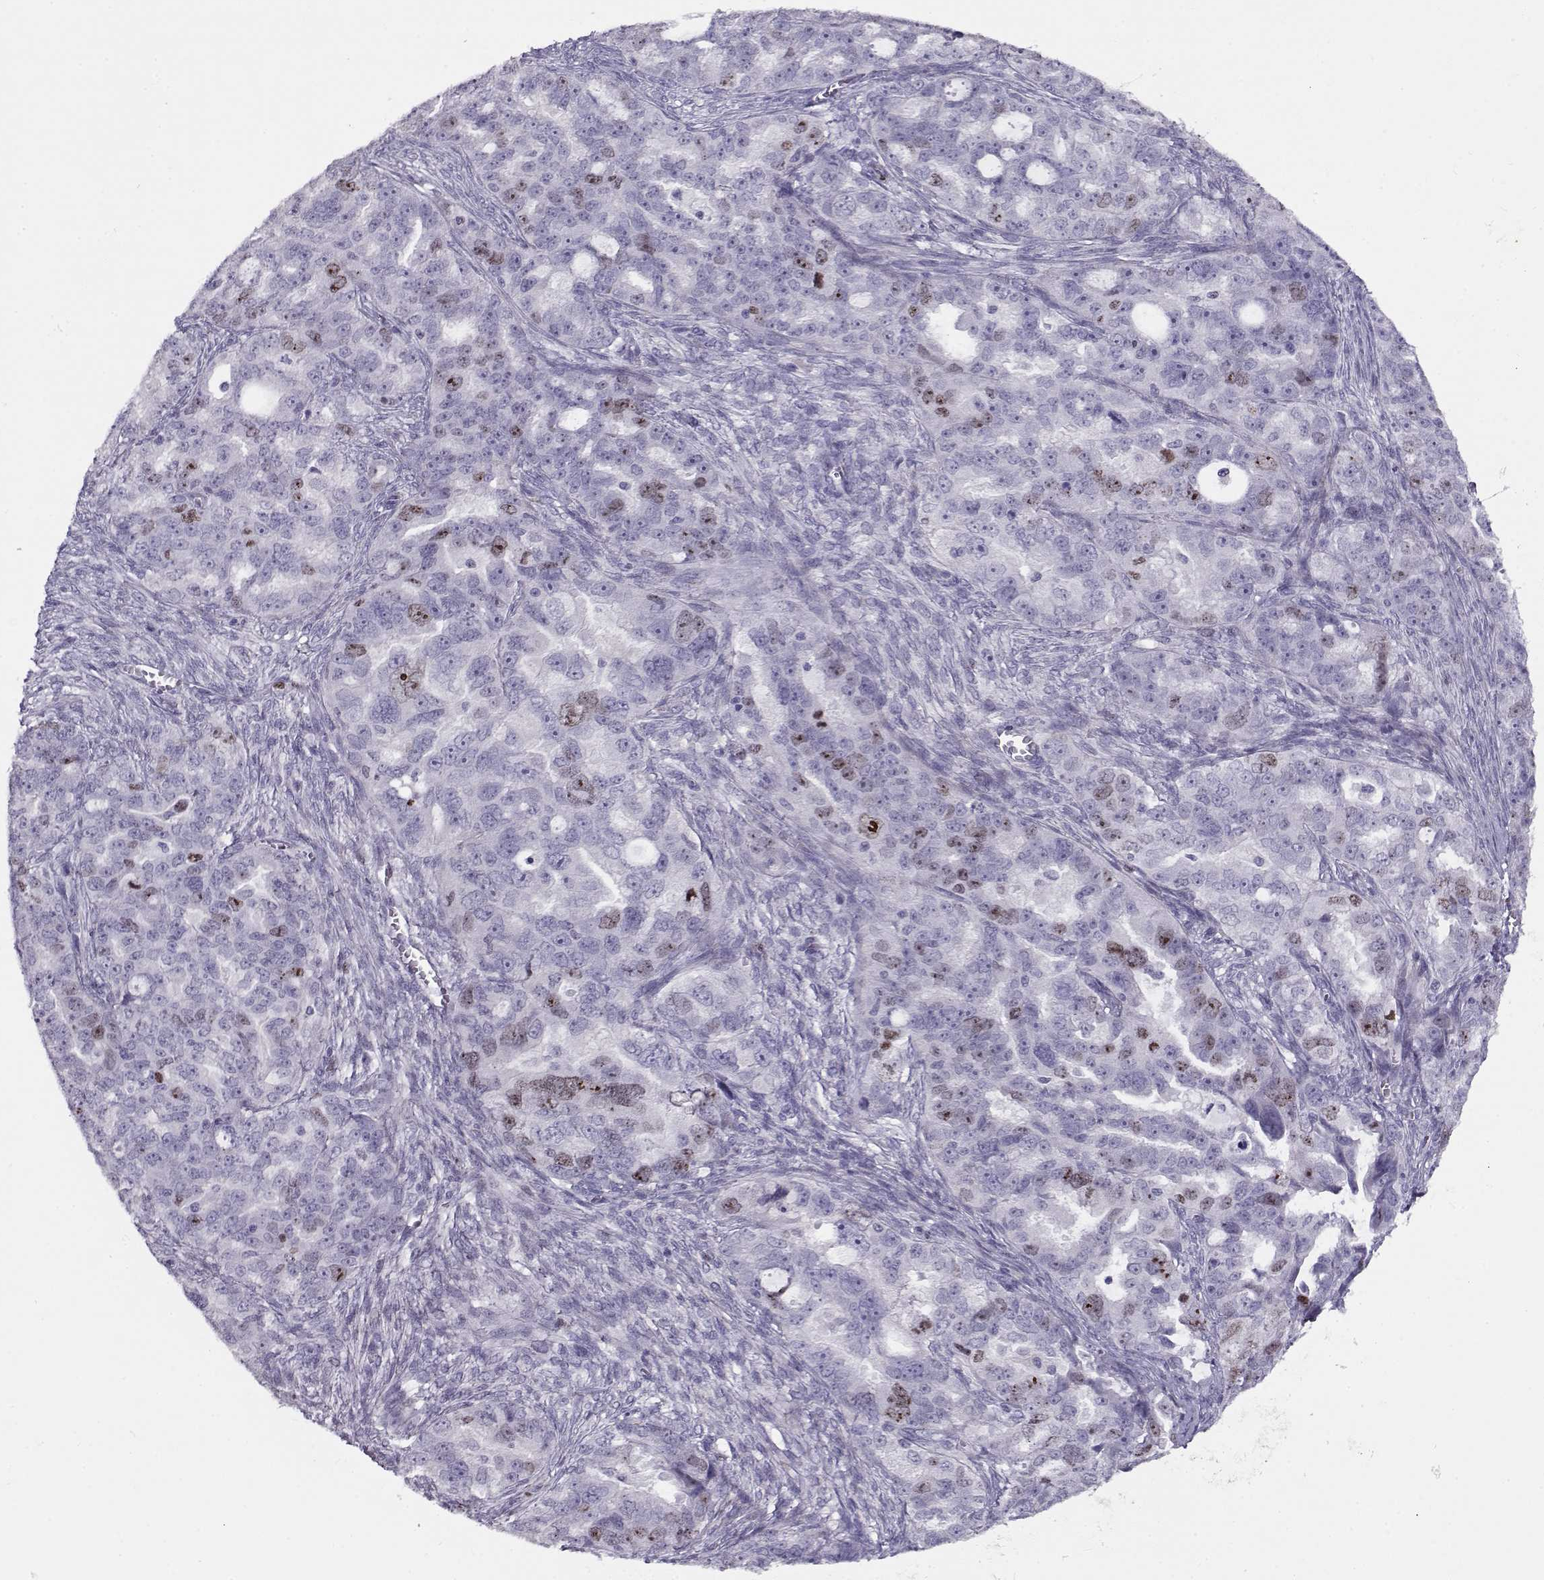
{"staining": {"intensity": "moderate", "quantity": "<25%", "location": "nuclear"}, "tissue": "ovarian cancer", "cell_type": "Tumor cells", "image_type": "cancer", "snomed": [{"axis": "morphology", "description": "Cystadenocarcinoma, serous, NOS"}, {"axis": "topography", "description": "Ovary"}], "caption": "Protein expression by immunohistochemistry reveals moderate nuclear expression in approximately <25% of tumor cells in ovarian cancer (serous cystadenocarcinoma).", "gene": "NPW", "patient": {"sex": "female", "age": 51}}